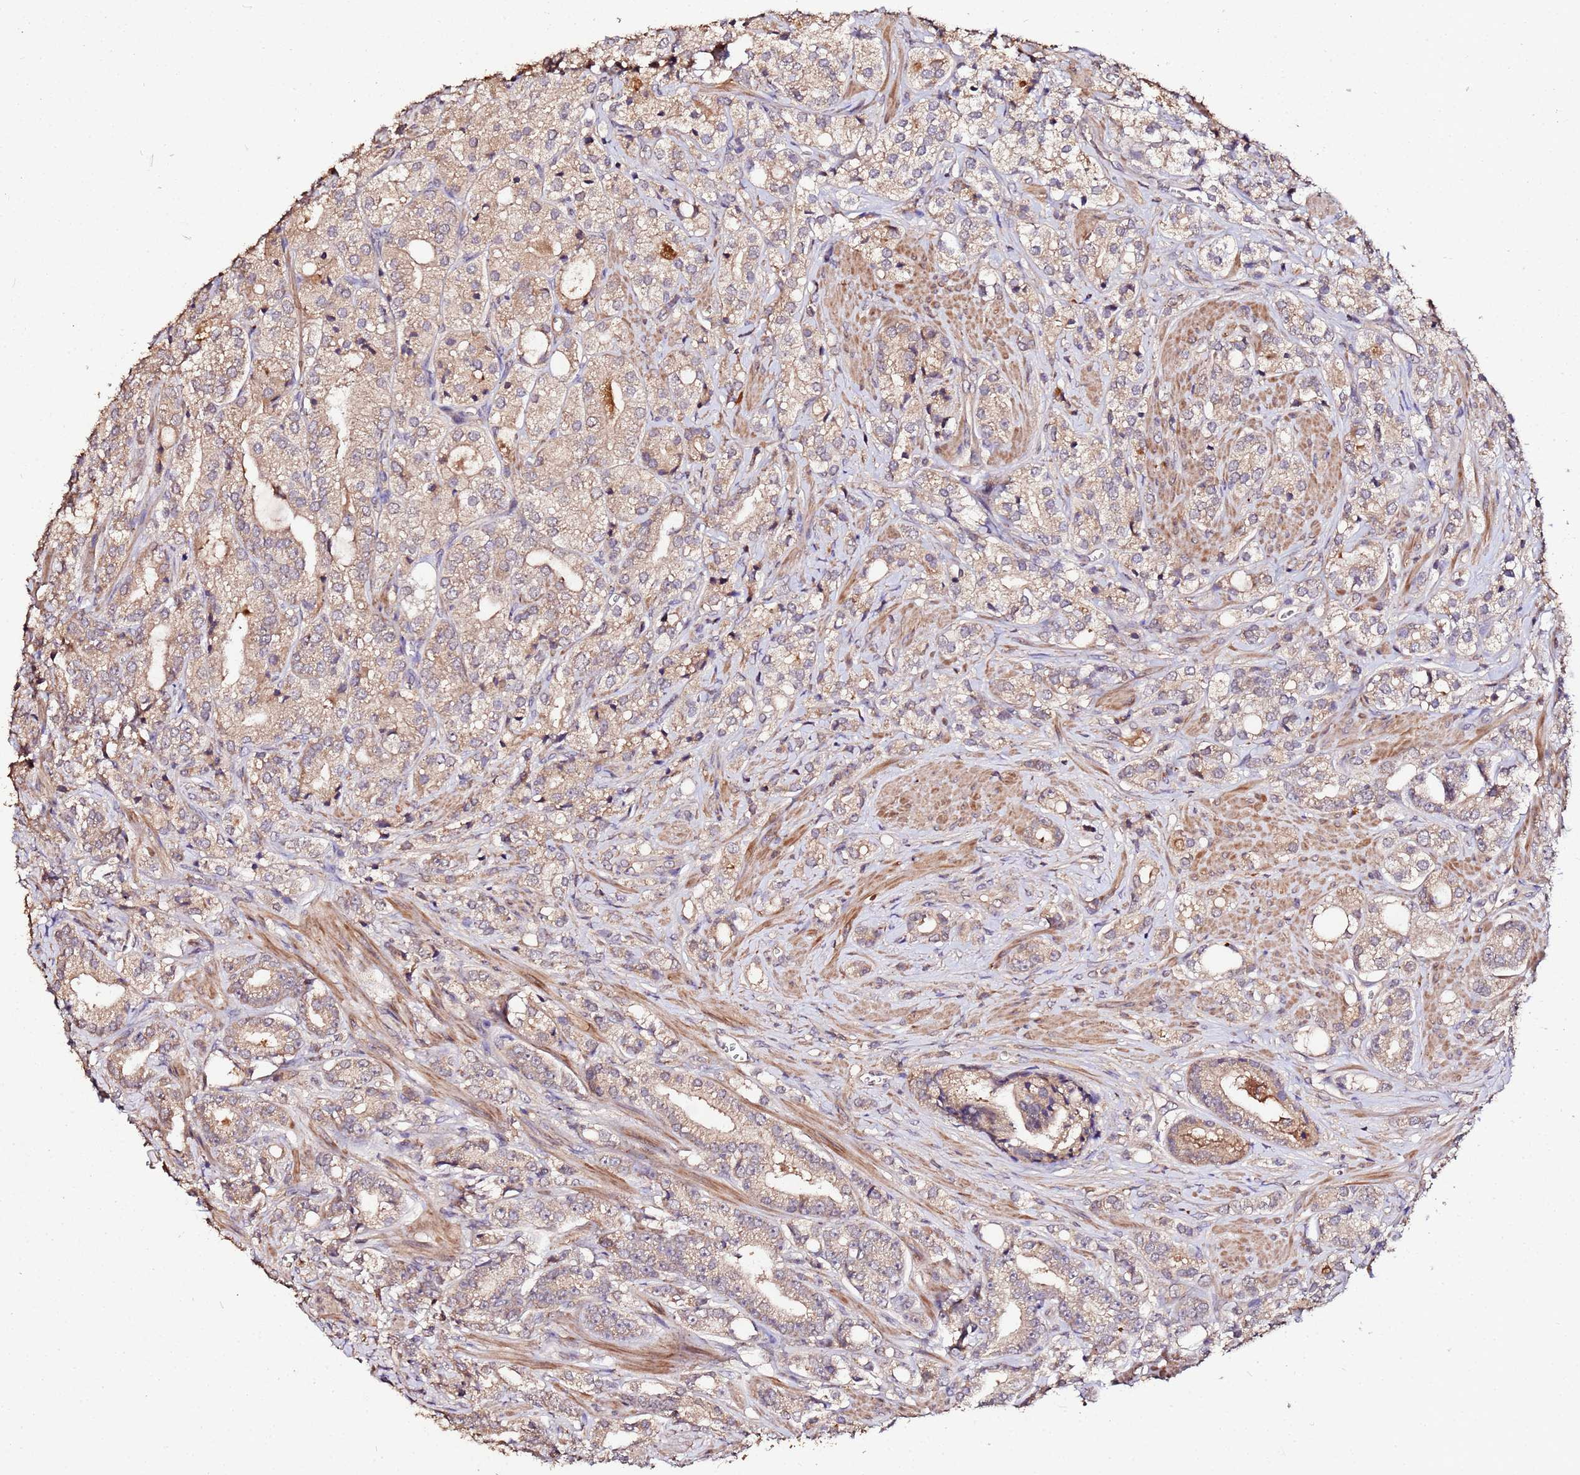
{"staining": {"intensity": "weak", "quantity": ">75%", "location": "cytoplasmic/membranous"}, "tissue": "prostate cancer", "cell_type": "Tumor cells", "image_type": "cancer", "snomed": [{"axis": "morphology", "description": "Adenocarcinoma, High grade"}, {"axis": "topography", "description": "Prostate"}], "caption": "Prostate cancer stained with IHC exhibits weak cytoplasmic/membranous staining in about >75% of tumor cells.", "gene": "MTERF1", "patient": {"sex": "male", "age": 50}}